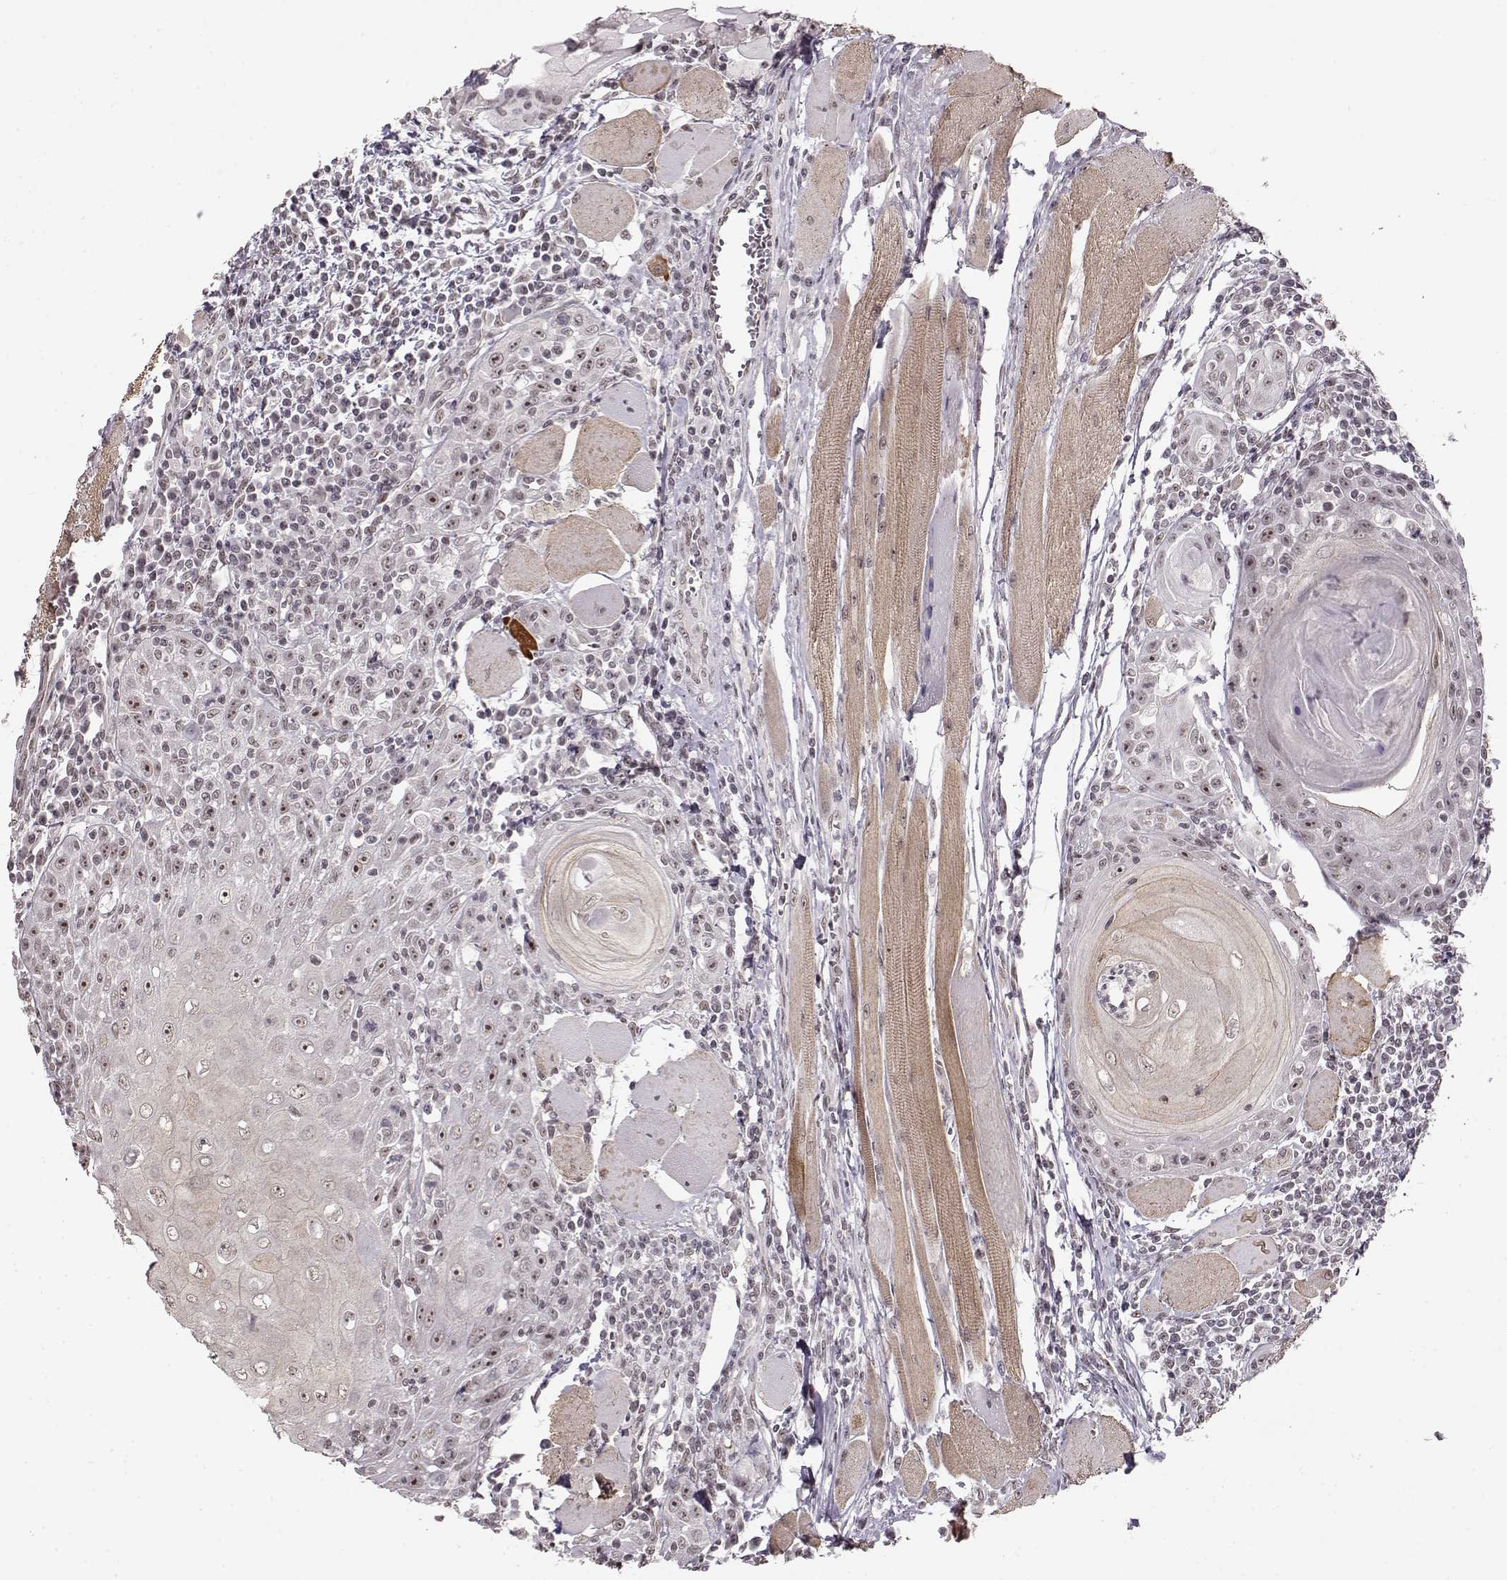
{"staining": {"intensity": "weak", "quantity": ">75%", "location": "nuclear"}, "tissue": "head and neck cancer", "cell_type": "Tumor cells", "image_type": "cancer", "snomed": [{"axis": "morphology", "description": "Normal tissue, NOS"}, {"axis": "morphology", "description": "Squamous cell carcinoma, NOS"}, {"axis": "topography", "description": "Oral tissue"}, {"axis": "topography", "description": "Head-Neck"}], "caption": "Head and neck cancer stained for a protein reveals weak nuclear positivity in tumor cells.", "gene": "PCP4", "patient": {"sex": "male", "age": 52}}